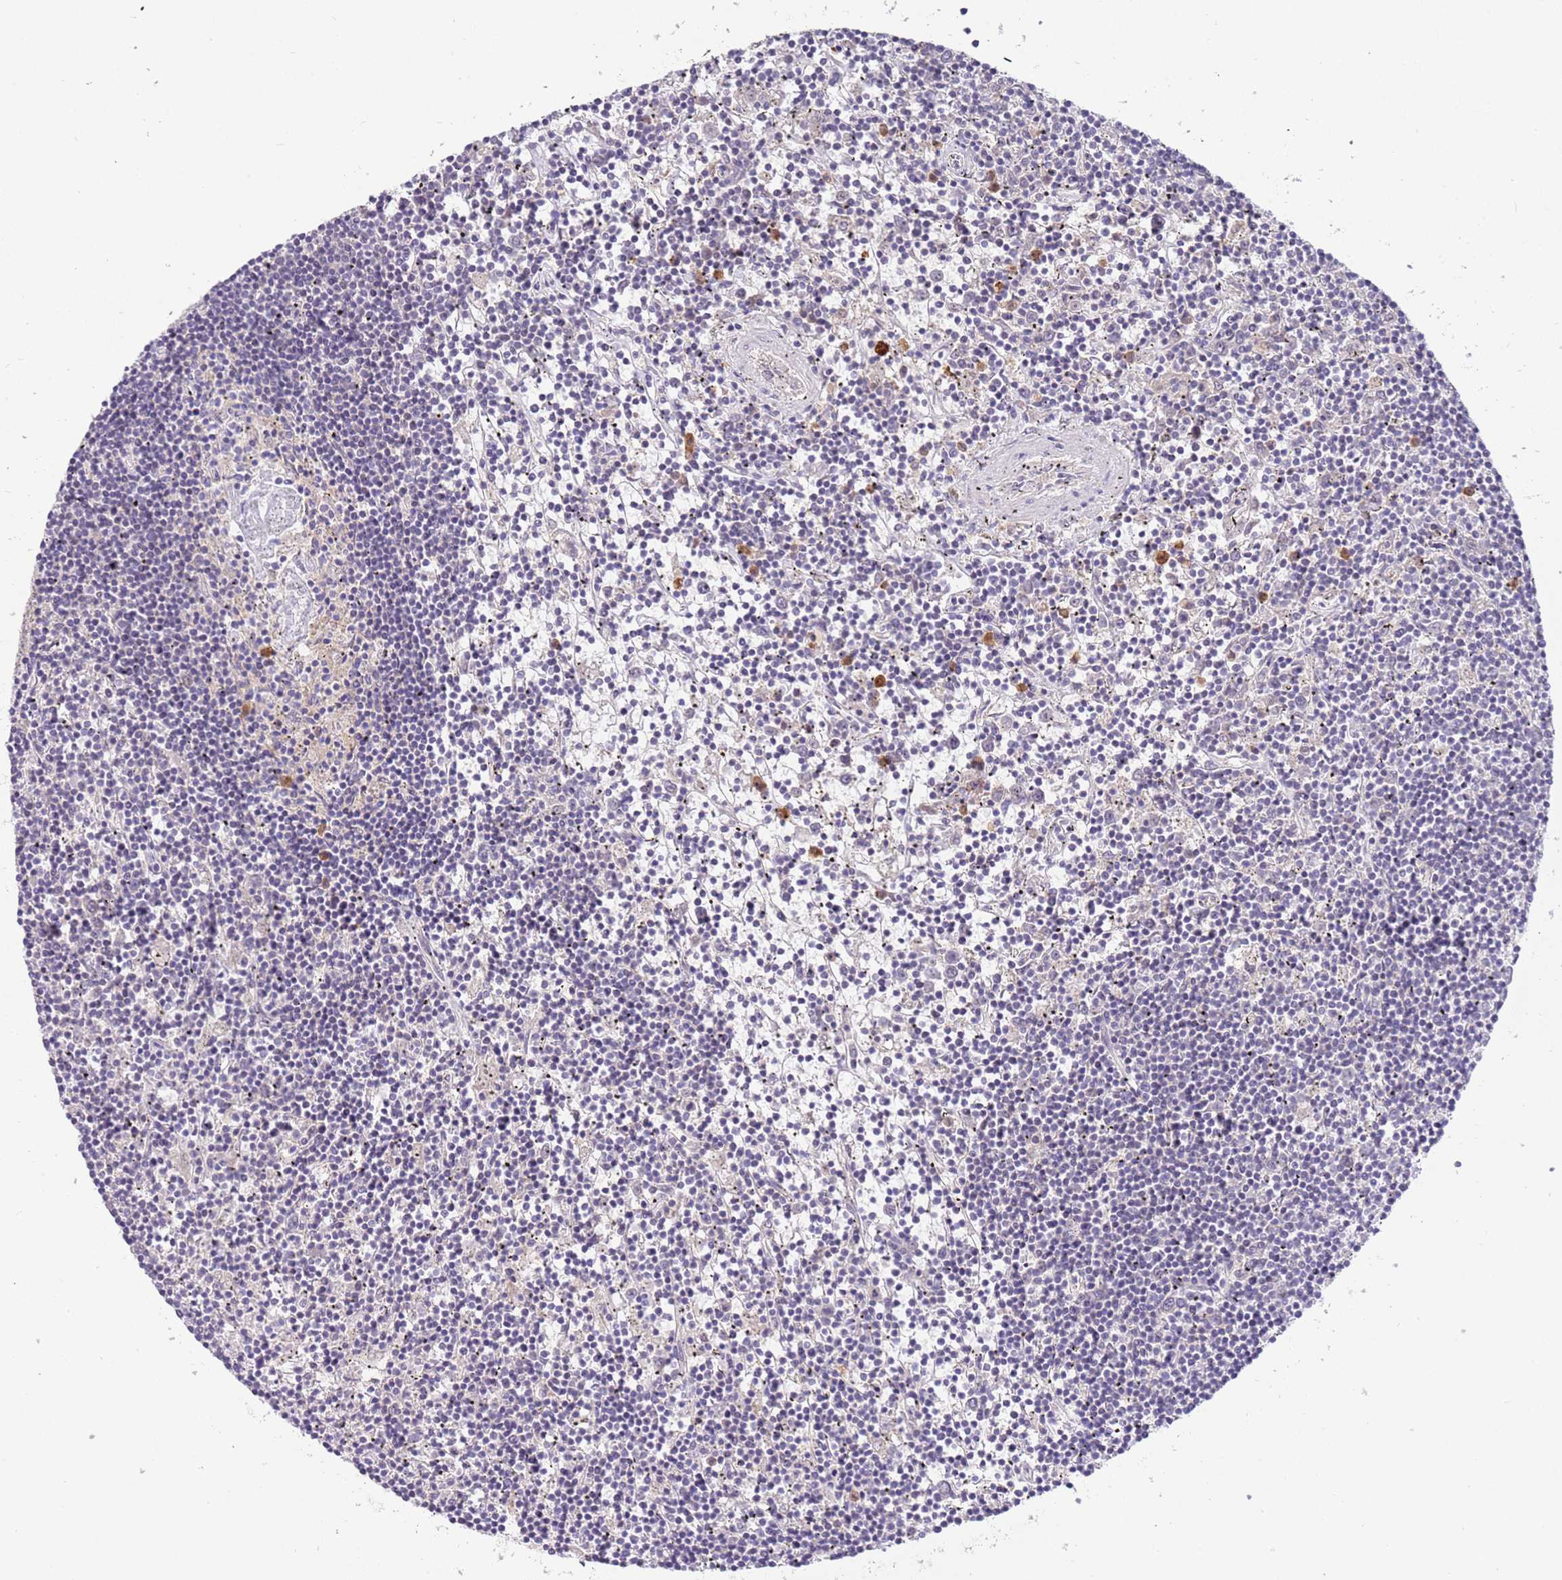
{"staining": {"intensity": "negative", "quantity": "none", "location": "none"}, "tissue": "lymphoma", "cell_type": "Tumor cells", "image_type": "cancer", "snomed": [{"axis": "morphology", "description": "Malignant lymphoma, non-Hodgkin's type, Low grade"}, {"axis": "topography", "description": "Spleen"}], "caption": "High power microscopy image of an immunohistochemistry (IHC) micrograph of lymphoma, revealing no significant staining in tumor cells. (Brightfield microscopy of DAB immunohistochemistry (IHC) at high magnification).", "gene": "MAGEF1", "patient": {"sex": "male", "age": 76}}